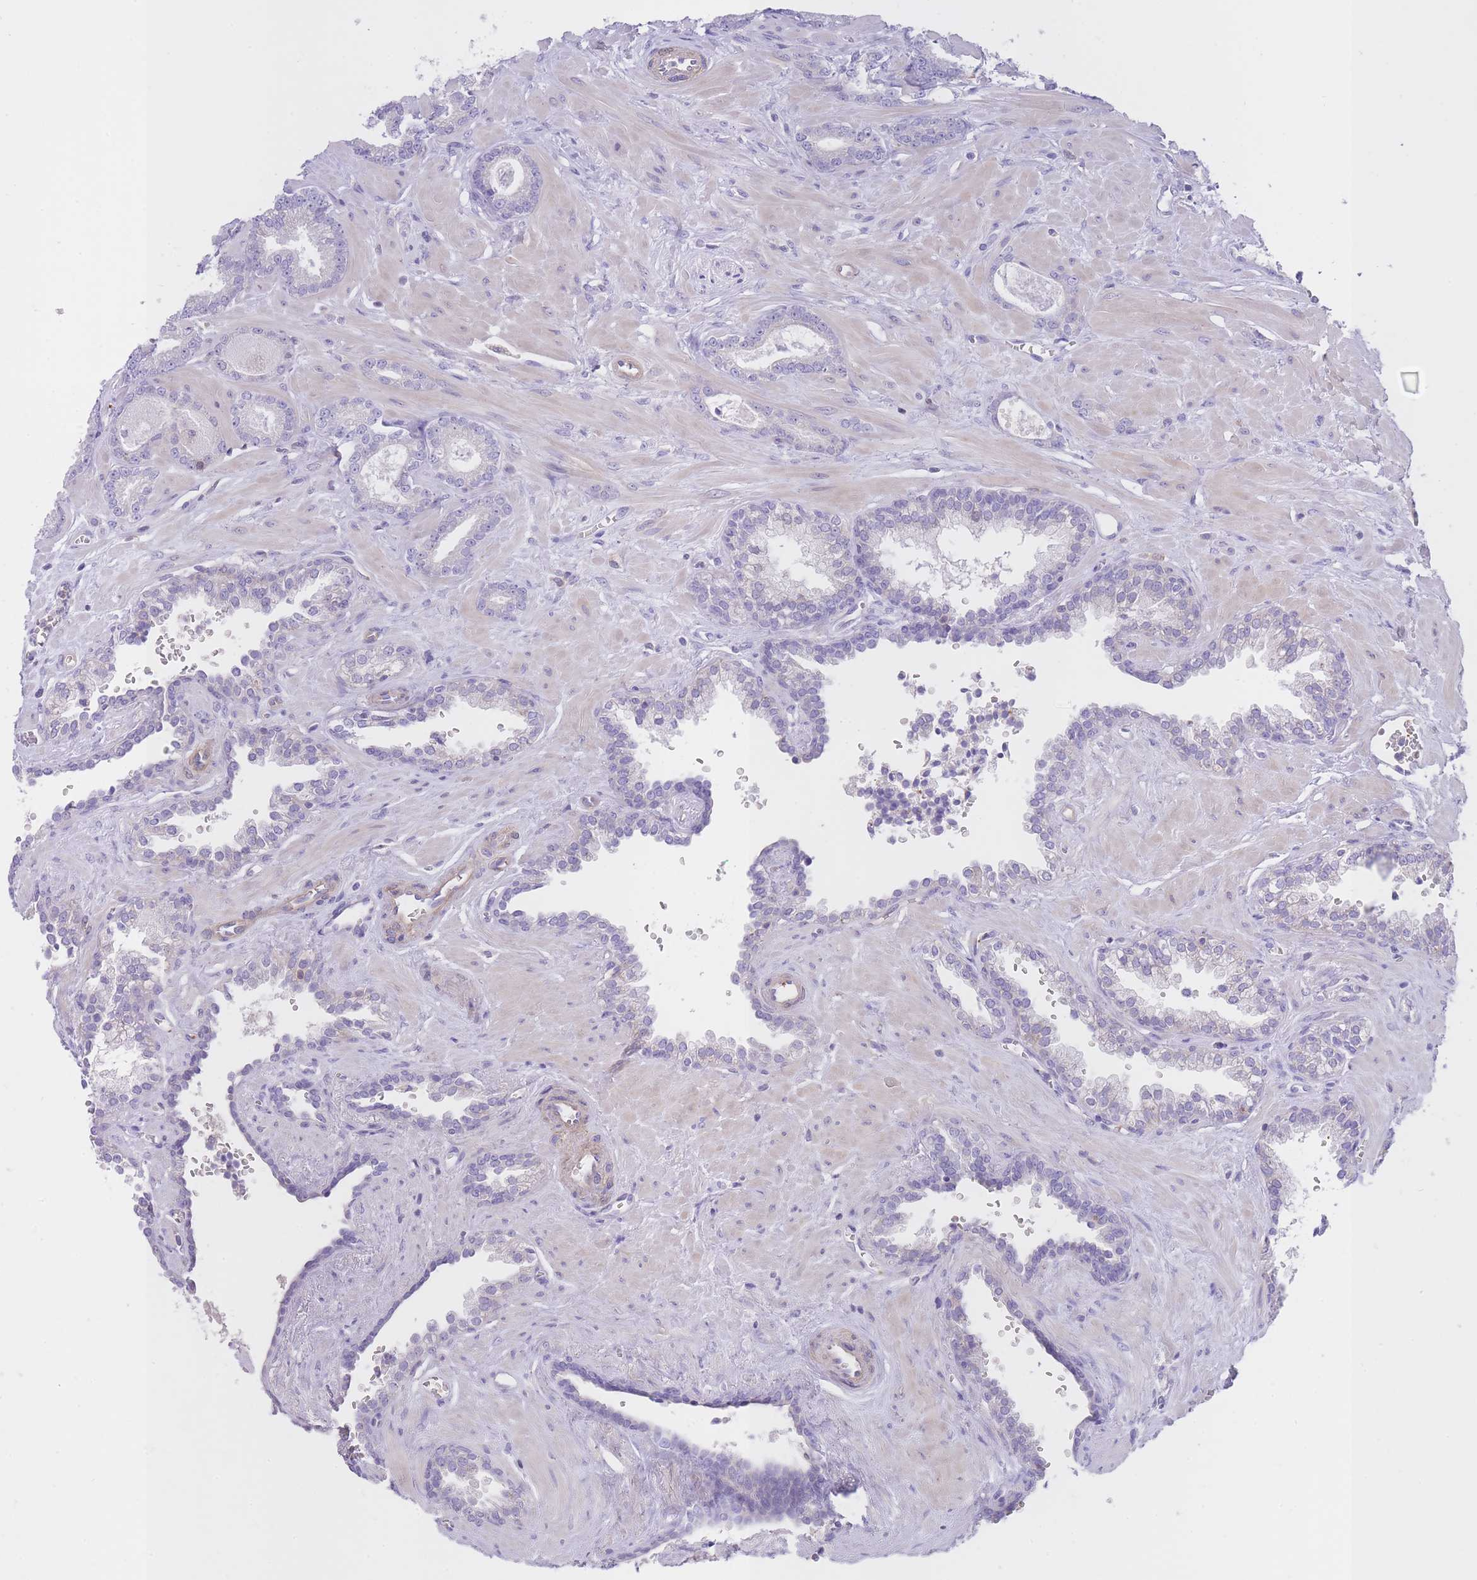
{"staining": {"intensity": "negative", "quantity": "none", "location": "none"}, "tissue": "prostate cancer", "cell_type": "Tumor cells", "image_type": "cancer", "snomed": [{"axis": "morphology", "description": "Adenocarcinoma, Low grade"}, {"axis": "topography", "description": "Prostate"}], "caption": "Immunohistochemistry image of low-grade adenocarcinoma (prostate) stained for a protein (brown), which reveals no staining in tumor cells.", "gene": "LDB3", "patient": {"sex": "male", "age": 60}}